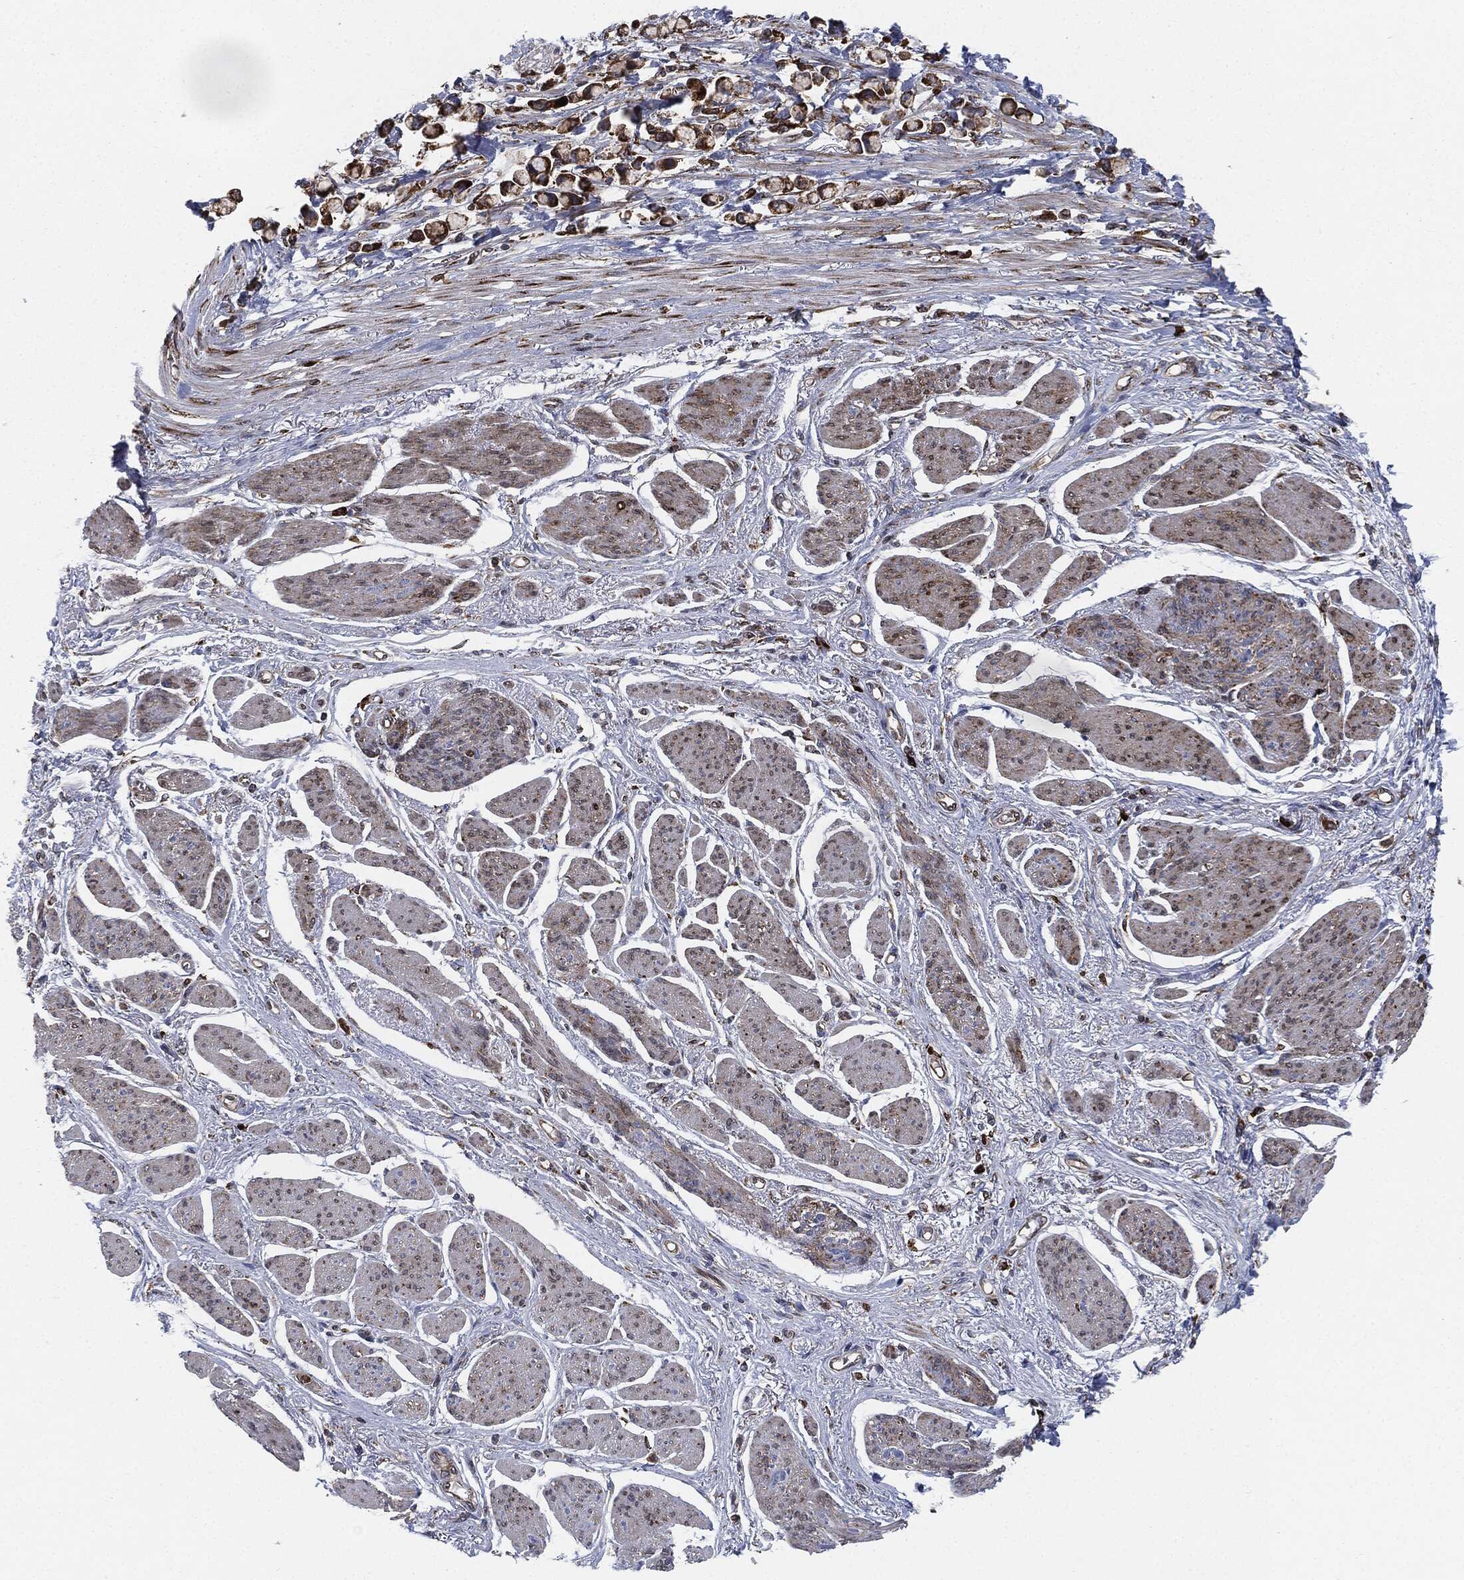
{"staining": {"intensity": "strong", "quantity": ">75%", "location": "cytoplasmic/membranous"}, "tissue": "stomach cancer", "cell_type": "Tumor cells", "image_type": "cancer", "snomed": [{"axis": "morphology", "description": "Adenocarcinoma, NOS"}, {"axis": "topography", "description": "Stomach"}], "caption": "This photomicrograph exhibits immunohistochemistry (IHC) staining of human stomach cancer (adenocarcinoma), with high strong cytoplasmic/membranous expression in about >75% of tumor cells.", "gene": "CALR", "patient": {"sex": "female", "age": 81}}